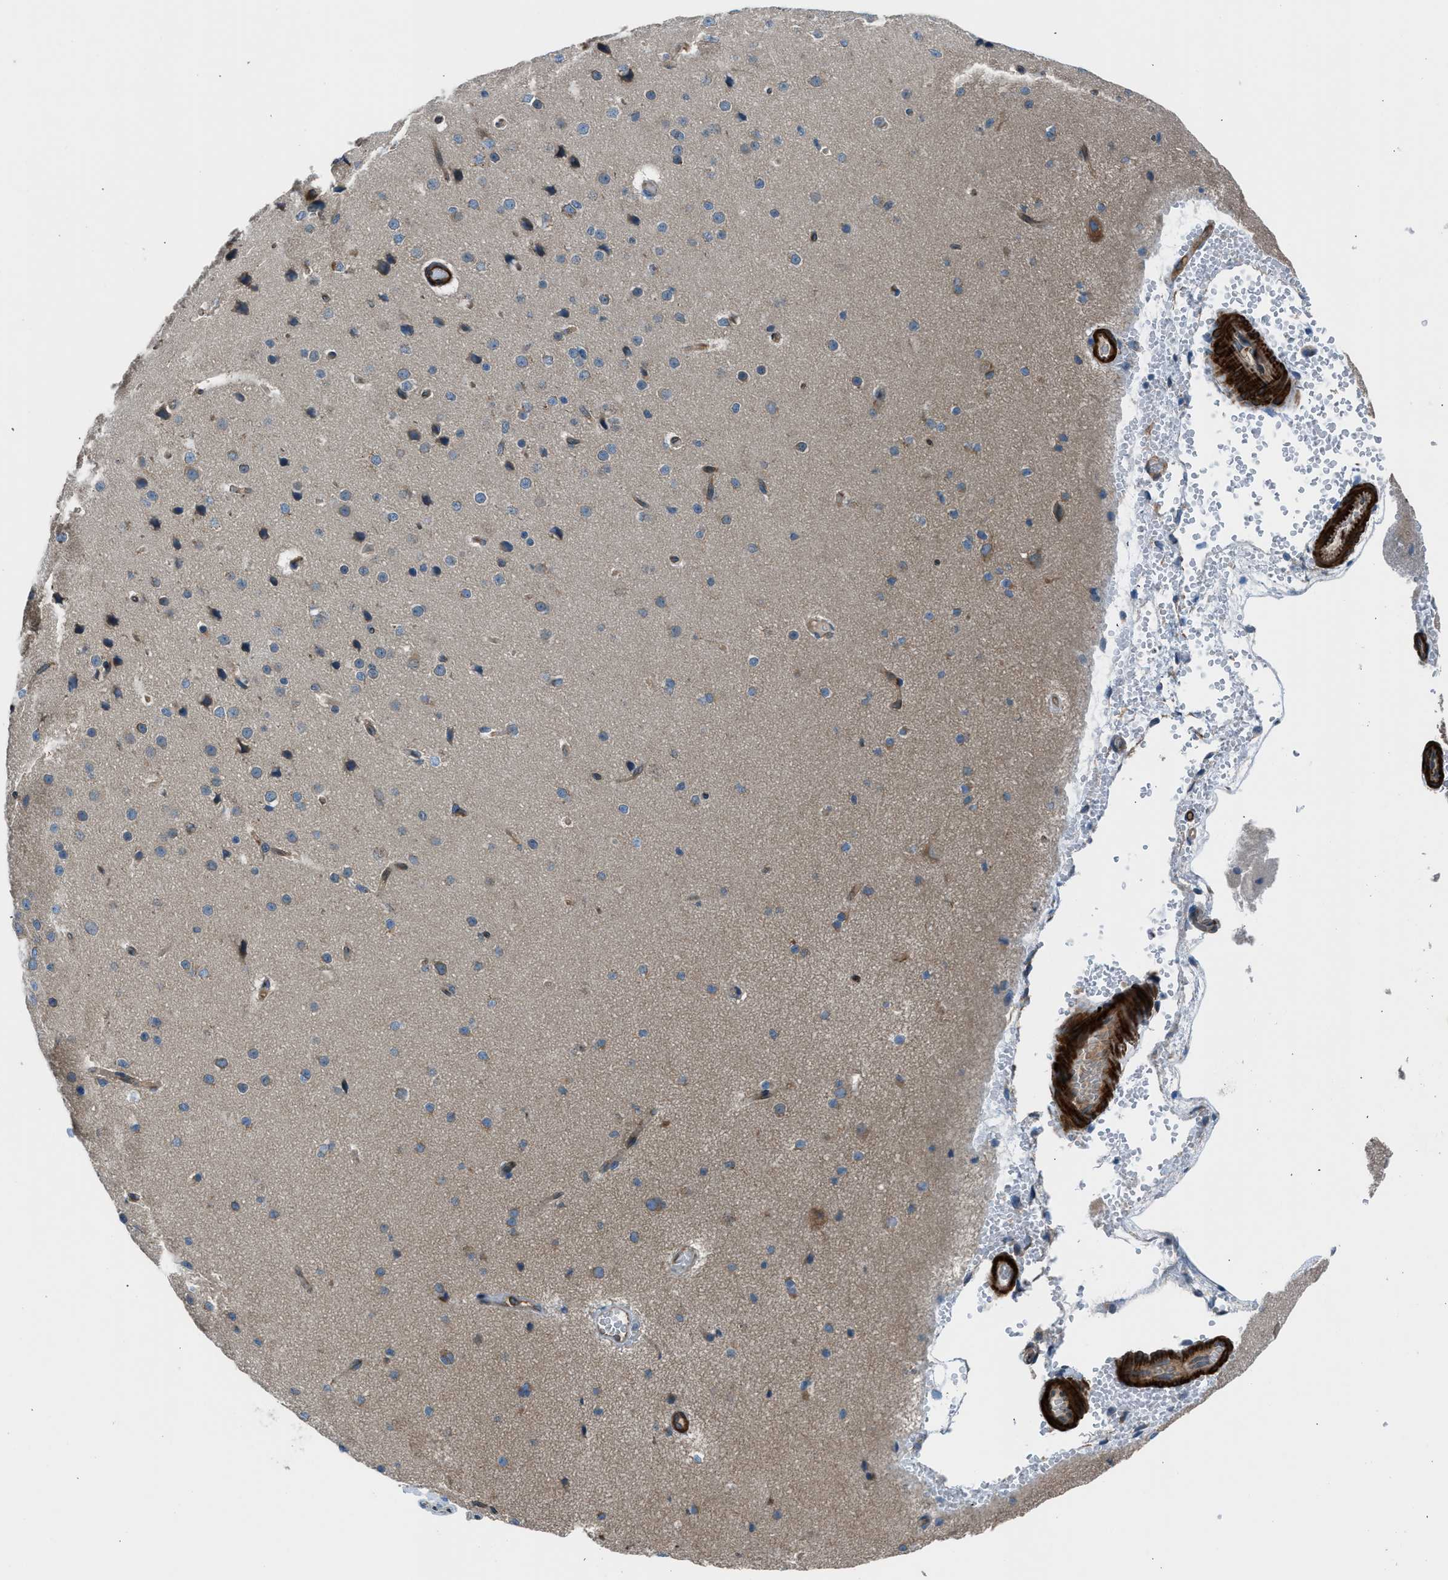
{"staining": {"intensity": "negative", "quantity": "none", "location": "none"}, "tissue": "cerebral cortex", "cell_type": "Endothelial cells", "image_type": "normal", "snomed": [{"axis": "morphology", "description": "Normal tissue, NOS"}, {"axis": "morphology", "description": "Developmental malformation"}, {"axis": "topography", "description": "Cerebral cortex"}], "caption": "DAB (3,3'-diaminobenzidine) immunohistochemical staining of benign human cerebral cortex displays no significant positivity in endothelial cells.", "gene": "LMBR1", "patient": {"sex": "female", "age": 30}}